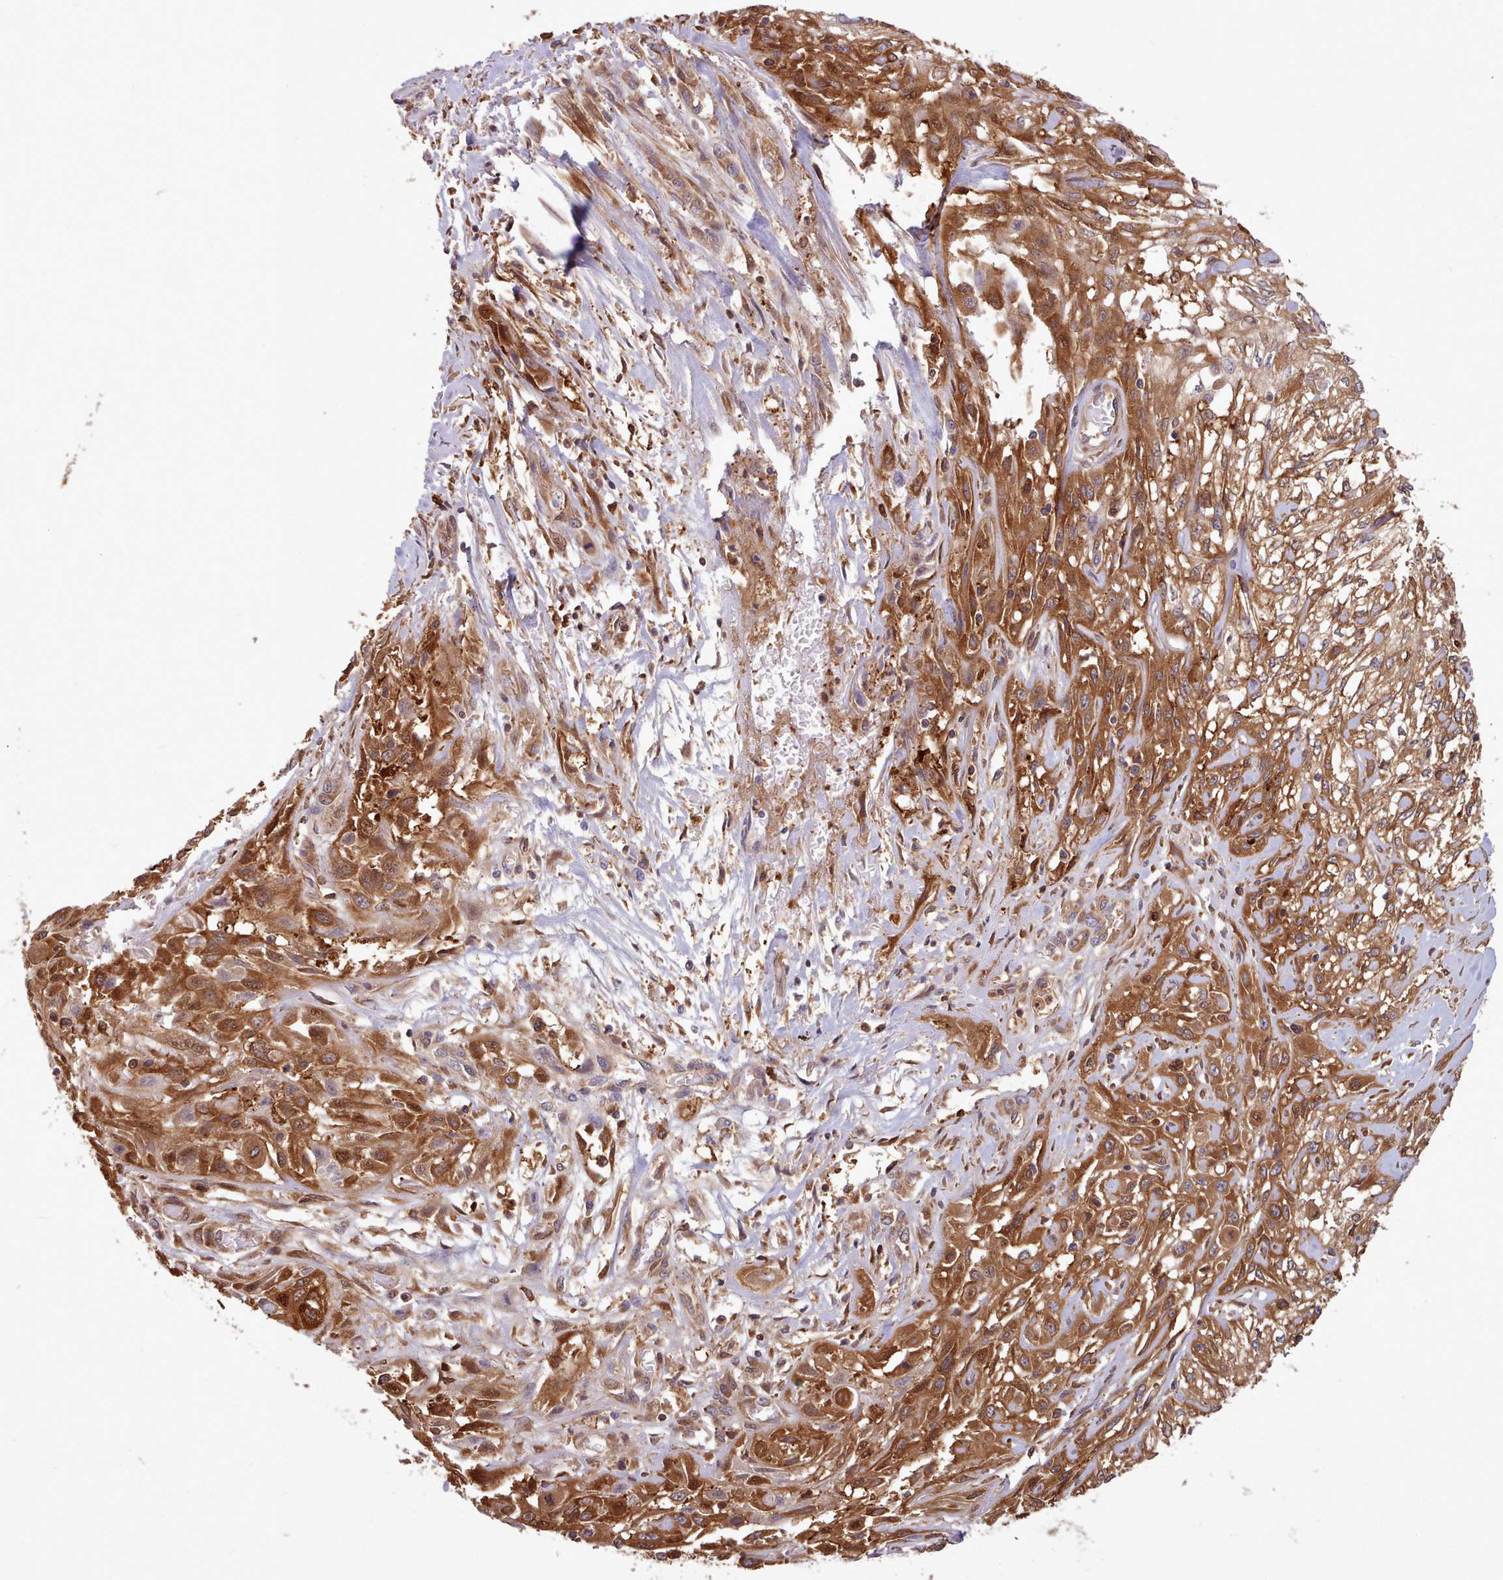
{"staining": {"intensity": "strong", "quantity": ">75%", "location": "cytoplasmic/membranous"}, "tissue": "skin cancer", "cell_type": "Tumor cells", "image_type": "cancer", "snomed": [{"axis": "morphology", "description": "Squamous cell carcinoma, NOS"}, {"axis": "morphology", "description": "Squamous cell carcinoma, metastatic, NOS"}, {"axis": "topography", "description": "Skin"}, {"axis": "topography", "description": "Lymph node"}], "caption": "High-magnification brightfield microscopy of skin cancer (metastatic squamous cell carcinoma) stained with DAB (brown) and counterstained with hematoxylin (blue). tumor cells exhibit strong cytoplasmic/membranous positivity is present in about>75% of cells.", "gene": "SLC4A9", "patient": {"sex": "male", "age": 75}}